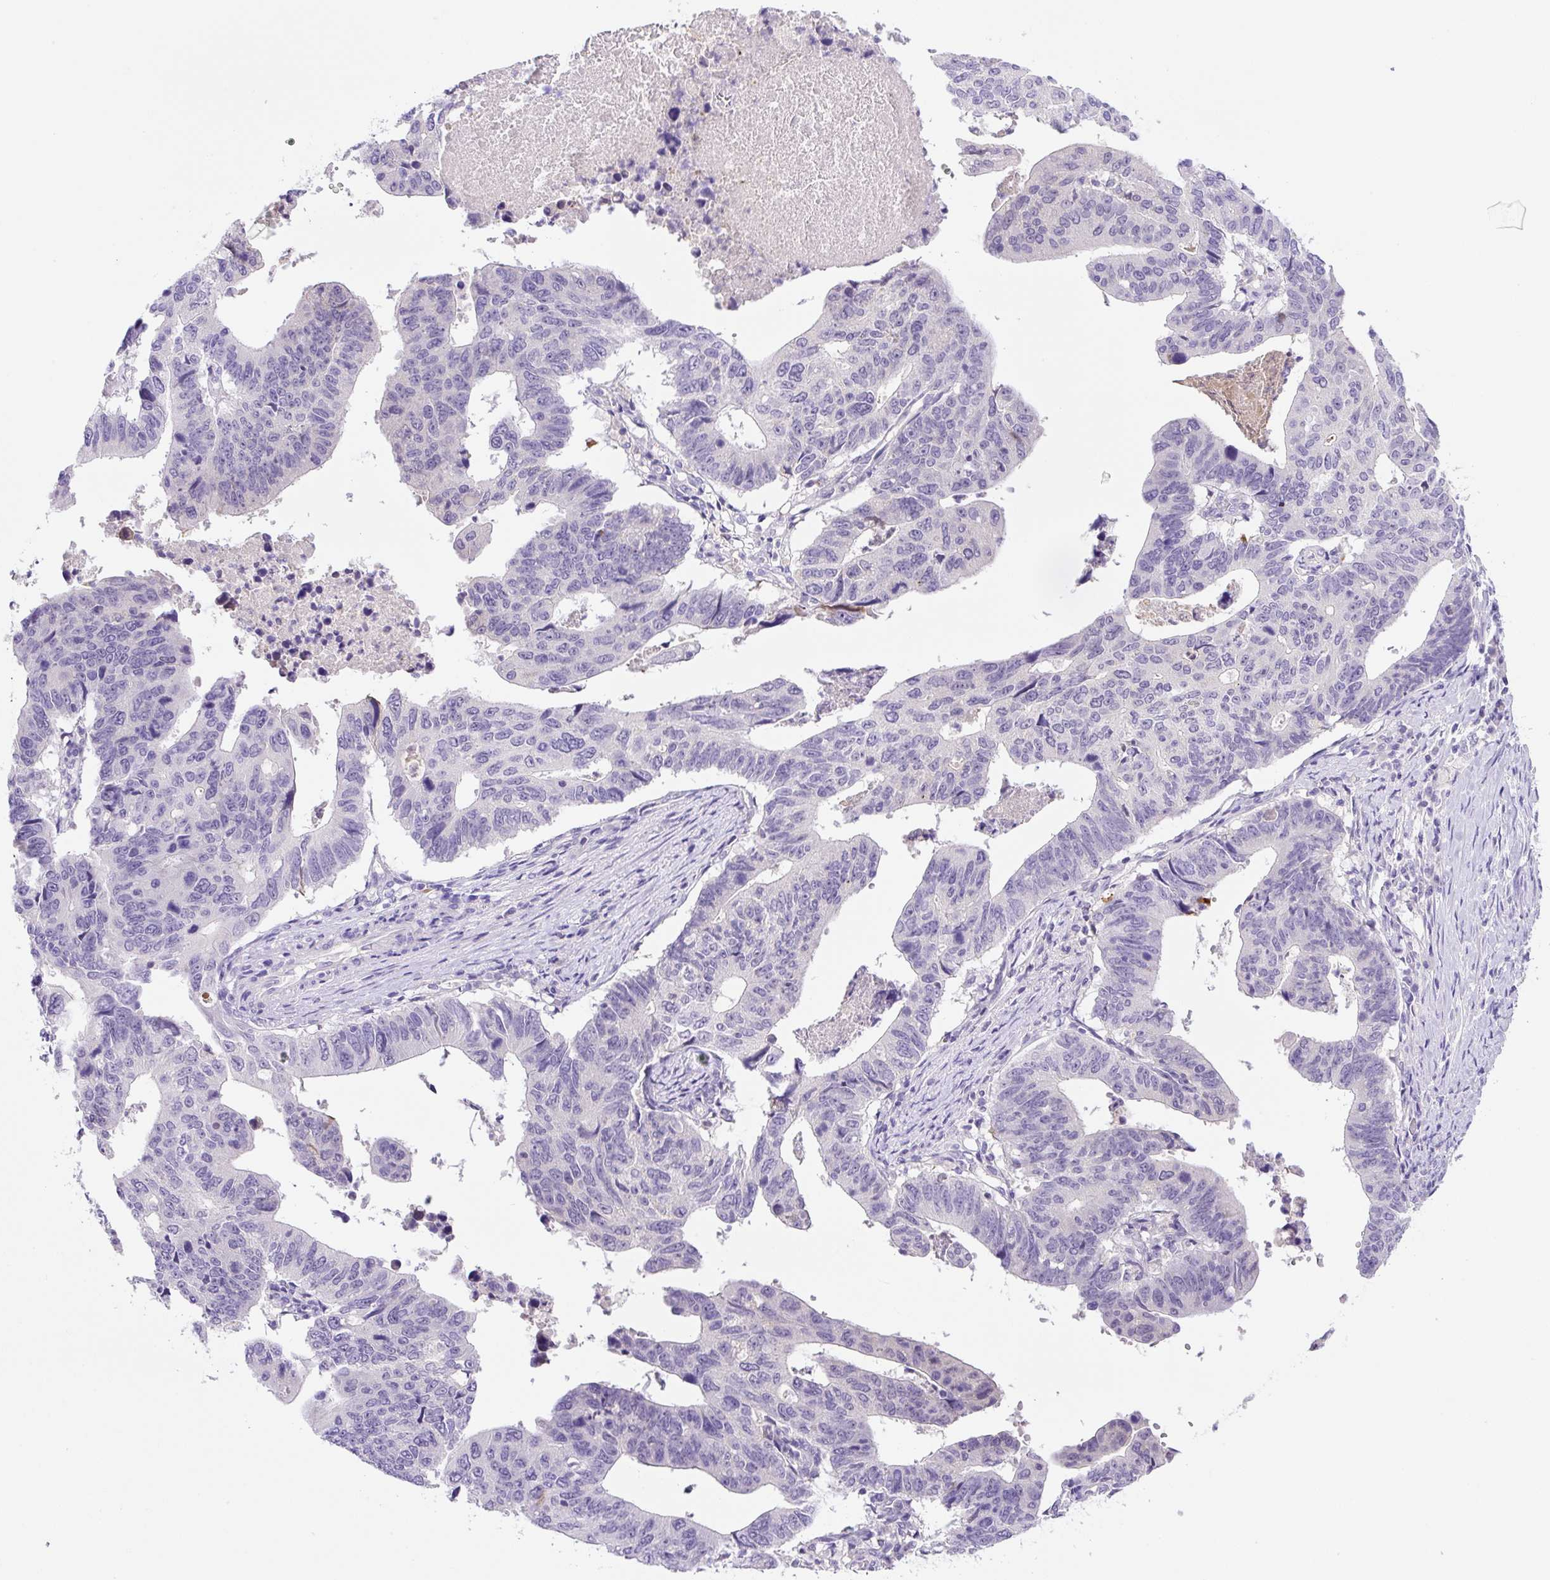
{"staining": {"intensity": "negative", "quantity": "none", "location": "none"}, "tissue": "stomach cancer", "cell_type": "Tumor cells", "image_type": "cancer", "snomed": [{"axis": "morphology", "description": "Adenocarcinoma, NOS"}, {"axis": "topography", "description": "Stomach"}], "caption": "Stomach cancer stained for a protein using immunohistochemistry reveals no expression tumor cells.", "gene": "NDST3", "patient": {"sex": "male", "age": 59}}